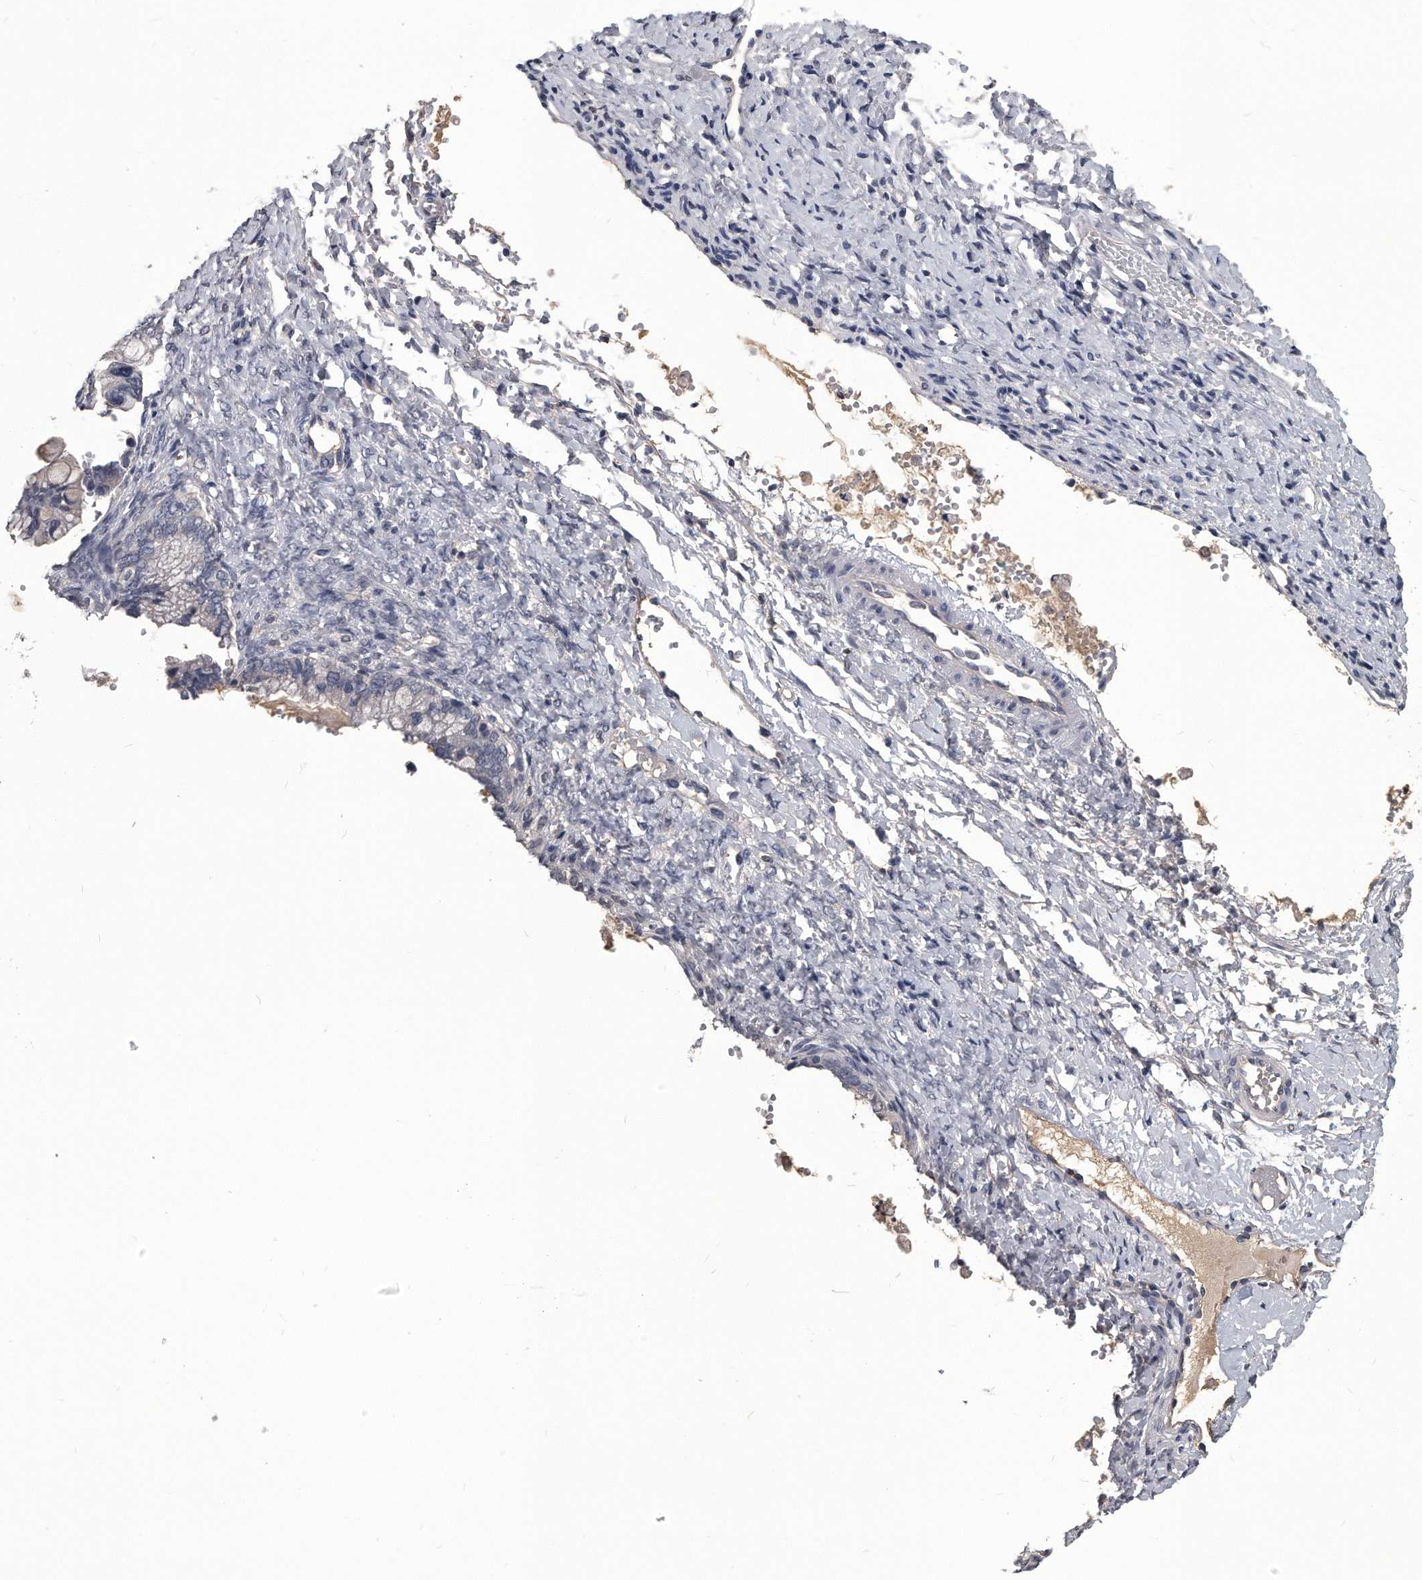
{"staining": {"intensity": "negative", "quantity": "none", "location": "none"}, "tissue": "ovarian cancer", "cell_type": "Tumor cells", "image_type": "cancer", "snomed": [{"axis": "morphology", "description": "Cystadenocarcinoma, mucinous, NOS"}, {"axis": "topography", "description": "Ovary"}], "caption": "The immunohistochemistry (IHC) image has no significant staining in tumor cells of ovarian mucinous cystadenocarcinoma tissue.", "gene": "PDXK", "patient": {"sex": "female", "age": 36}}